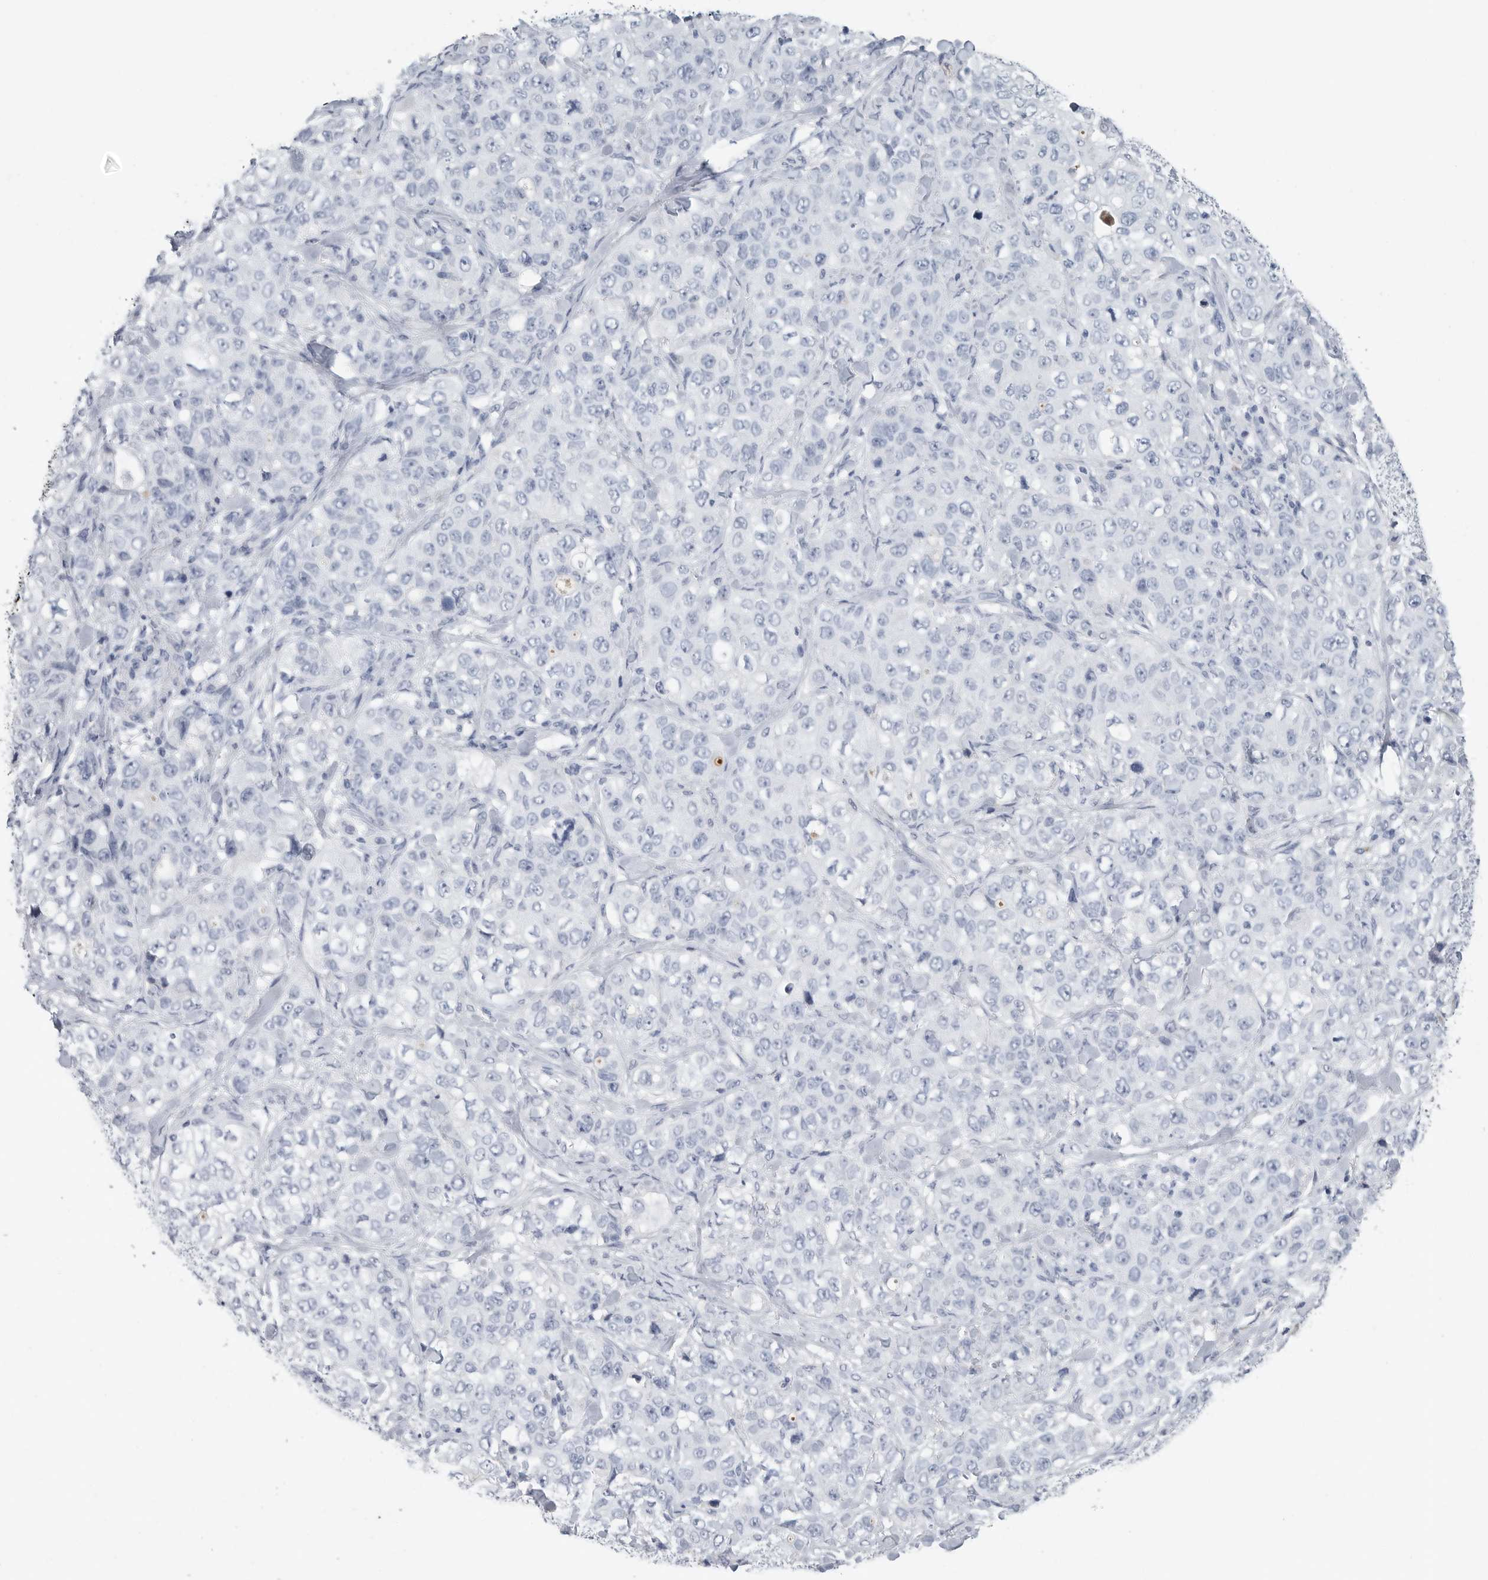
{"staining": {"intensity": "negative", "quantity": "none", "location": "none"}, "tissue": "stomach cancer", "cell_type": "Tumor cells", "image_type": "cancer", "snomed": [{"axis": "morphology", "description": "Adenocarcinoma, NOS"}, {"axis": "topography", "description": "Stomach"}], "caption": "Human stomach cancer stained for a protein using immunohistochemistry (IHC) shows no positivity in tumor cells.", "gene": "TIMP1", "patient": {"sex": "male", "age": 48}}